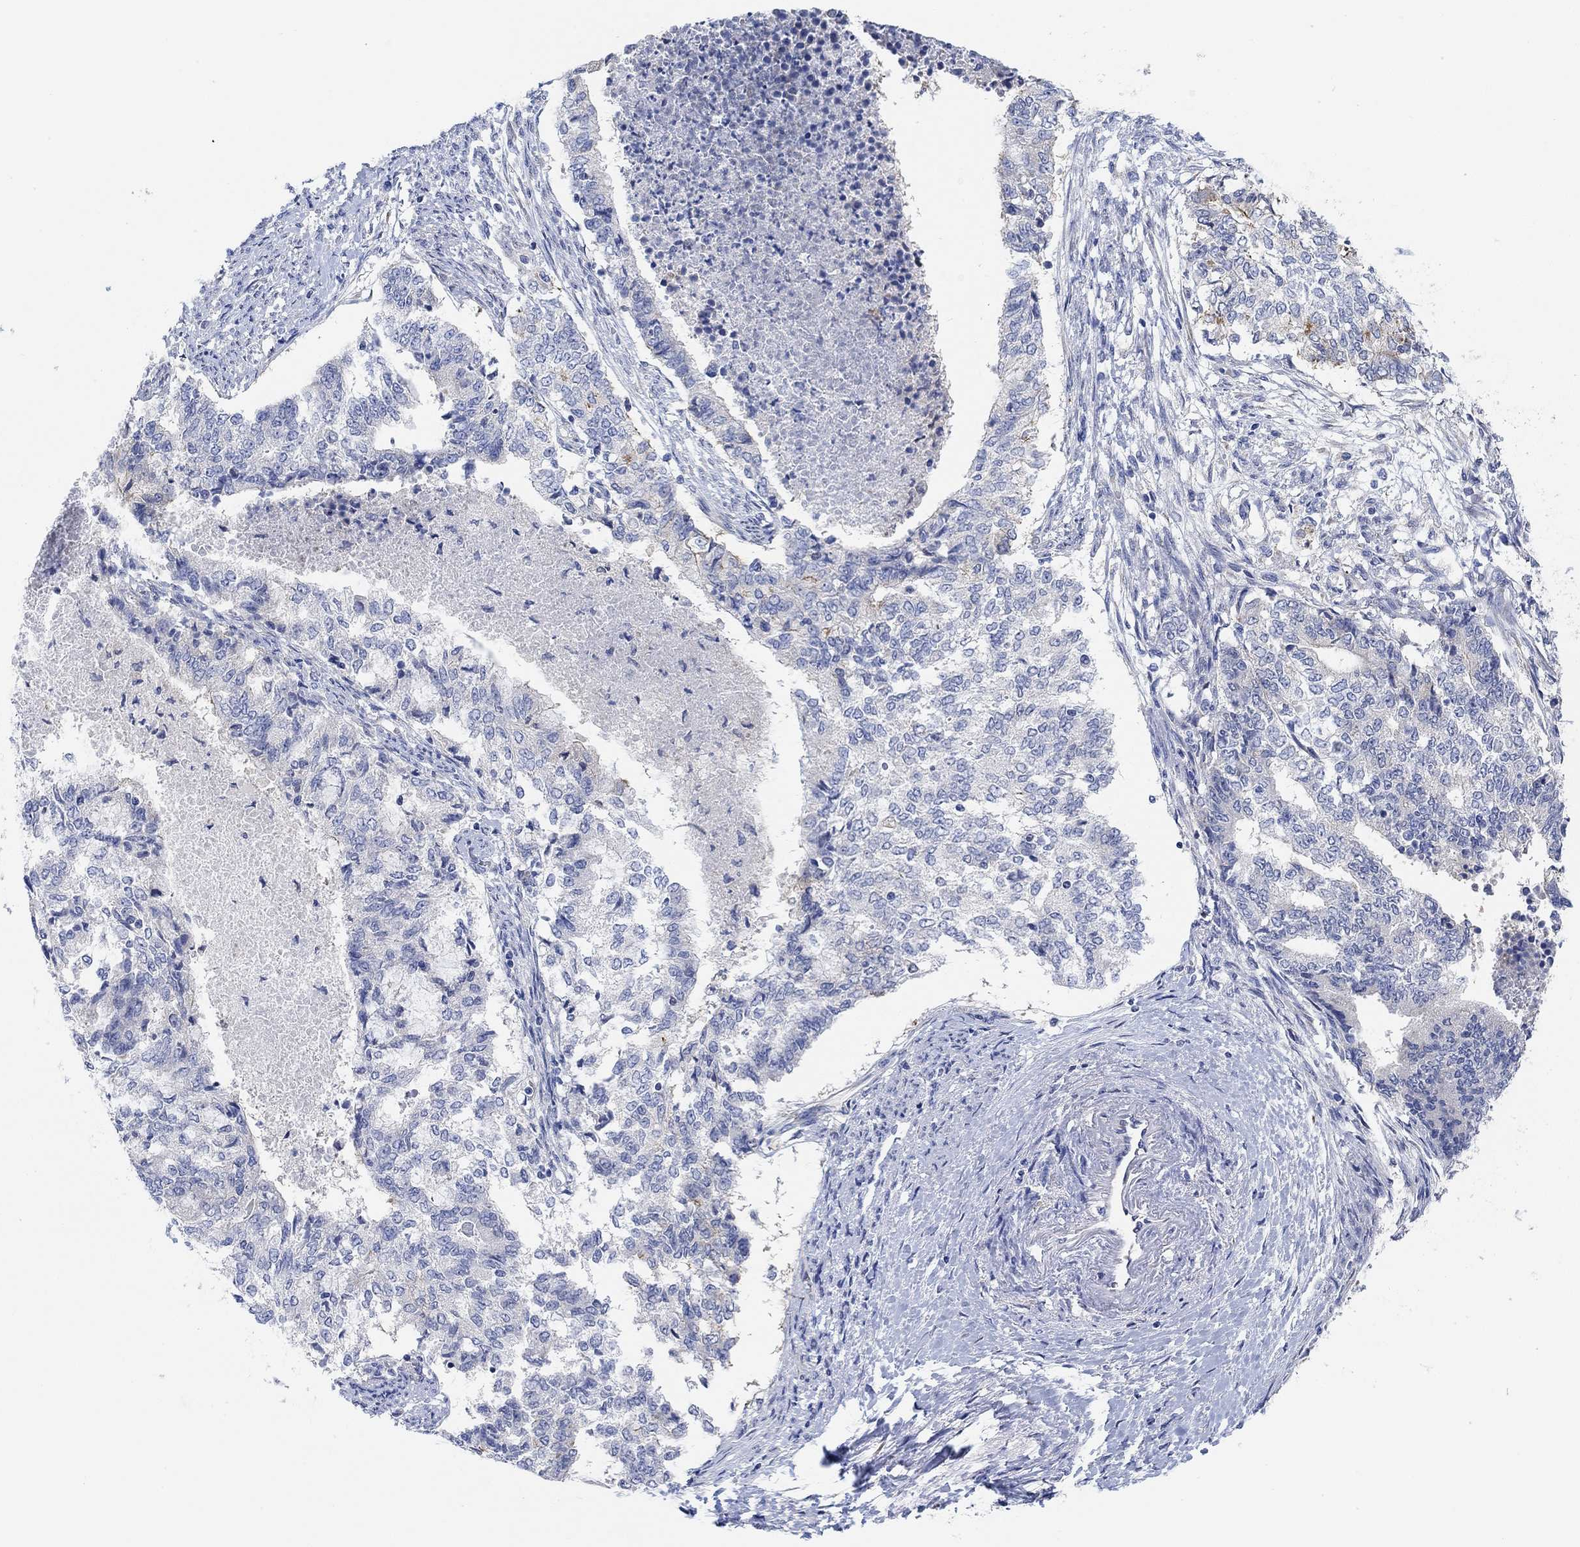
{"staining": {"intensity": "strong", "quantity": "<25%", "location": "cytoplasmic/membranous"}, "tissue": "endometrial cancer", "cell_type": "Tumor cells", "image_type": "cancer", "snomed": [{"axis": "morphology", "description": "Adenocarcinoma, NOS"}, {"axis": "topography", "description": "Endometrium"}], "caption": "A brown stain labels strong cytoplasmic/membranous positivity of a protein in human endometrial cancer tumor cells.", "gene": "RGS1", "patient": {"sex": "female", "age": 65}}